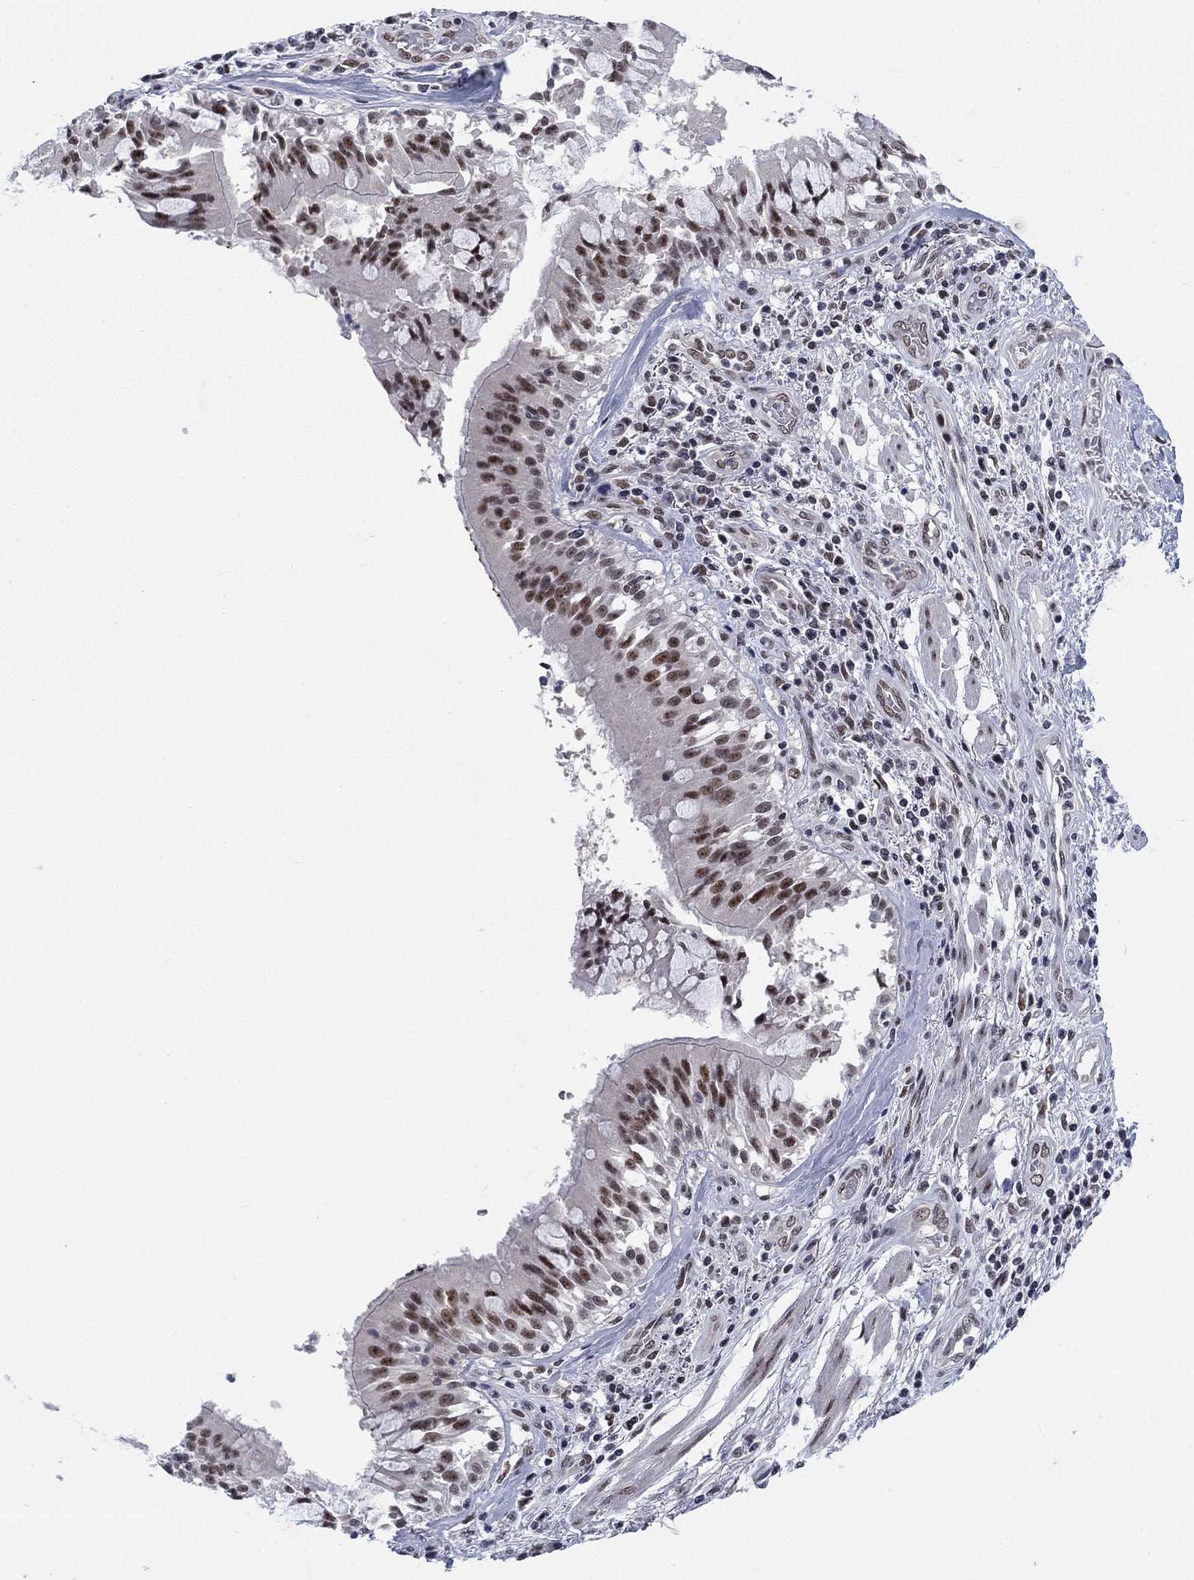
{"staining": {"intensity": "moderate", "quantity": "25%-75%", "location": "nuclear"}, "tissue": "lung cancer", "cell_type": "Tumor cells", "image_type": "cancer", "snomed": [{"axis": "morphology", "description": "Normal tissue, NOS"}, {"axis": "morphology", "description": "Squamous cell carcinoma, NOS"}, {"axis": "topography", "description": "Bronchus"}, {"axis": "topography", "description": "Lung"}], "caption": "High-power microscopy captured an IHC histopathology image of lung squamous cell carcinoma, revealing moderate nuclear positivity in approximately 25%-75% of tumor cells.", "gene": "FYTTD1", "patient": {"sex": "male", "age": 64}}